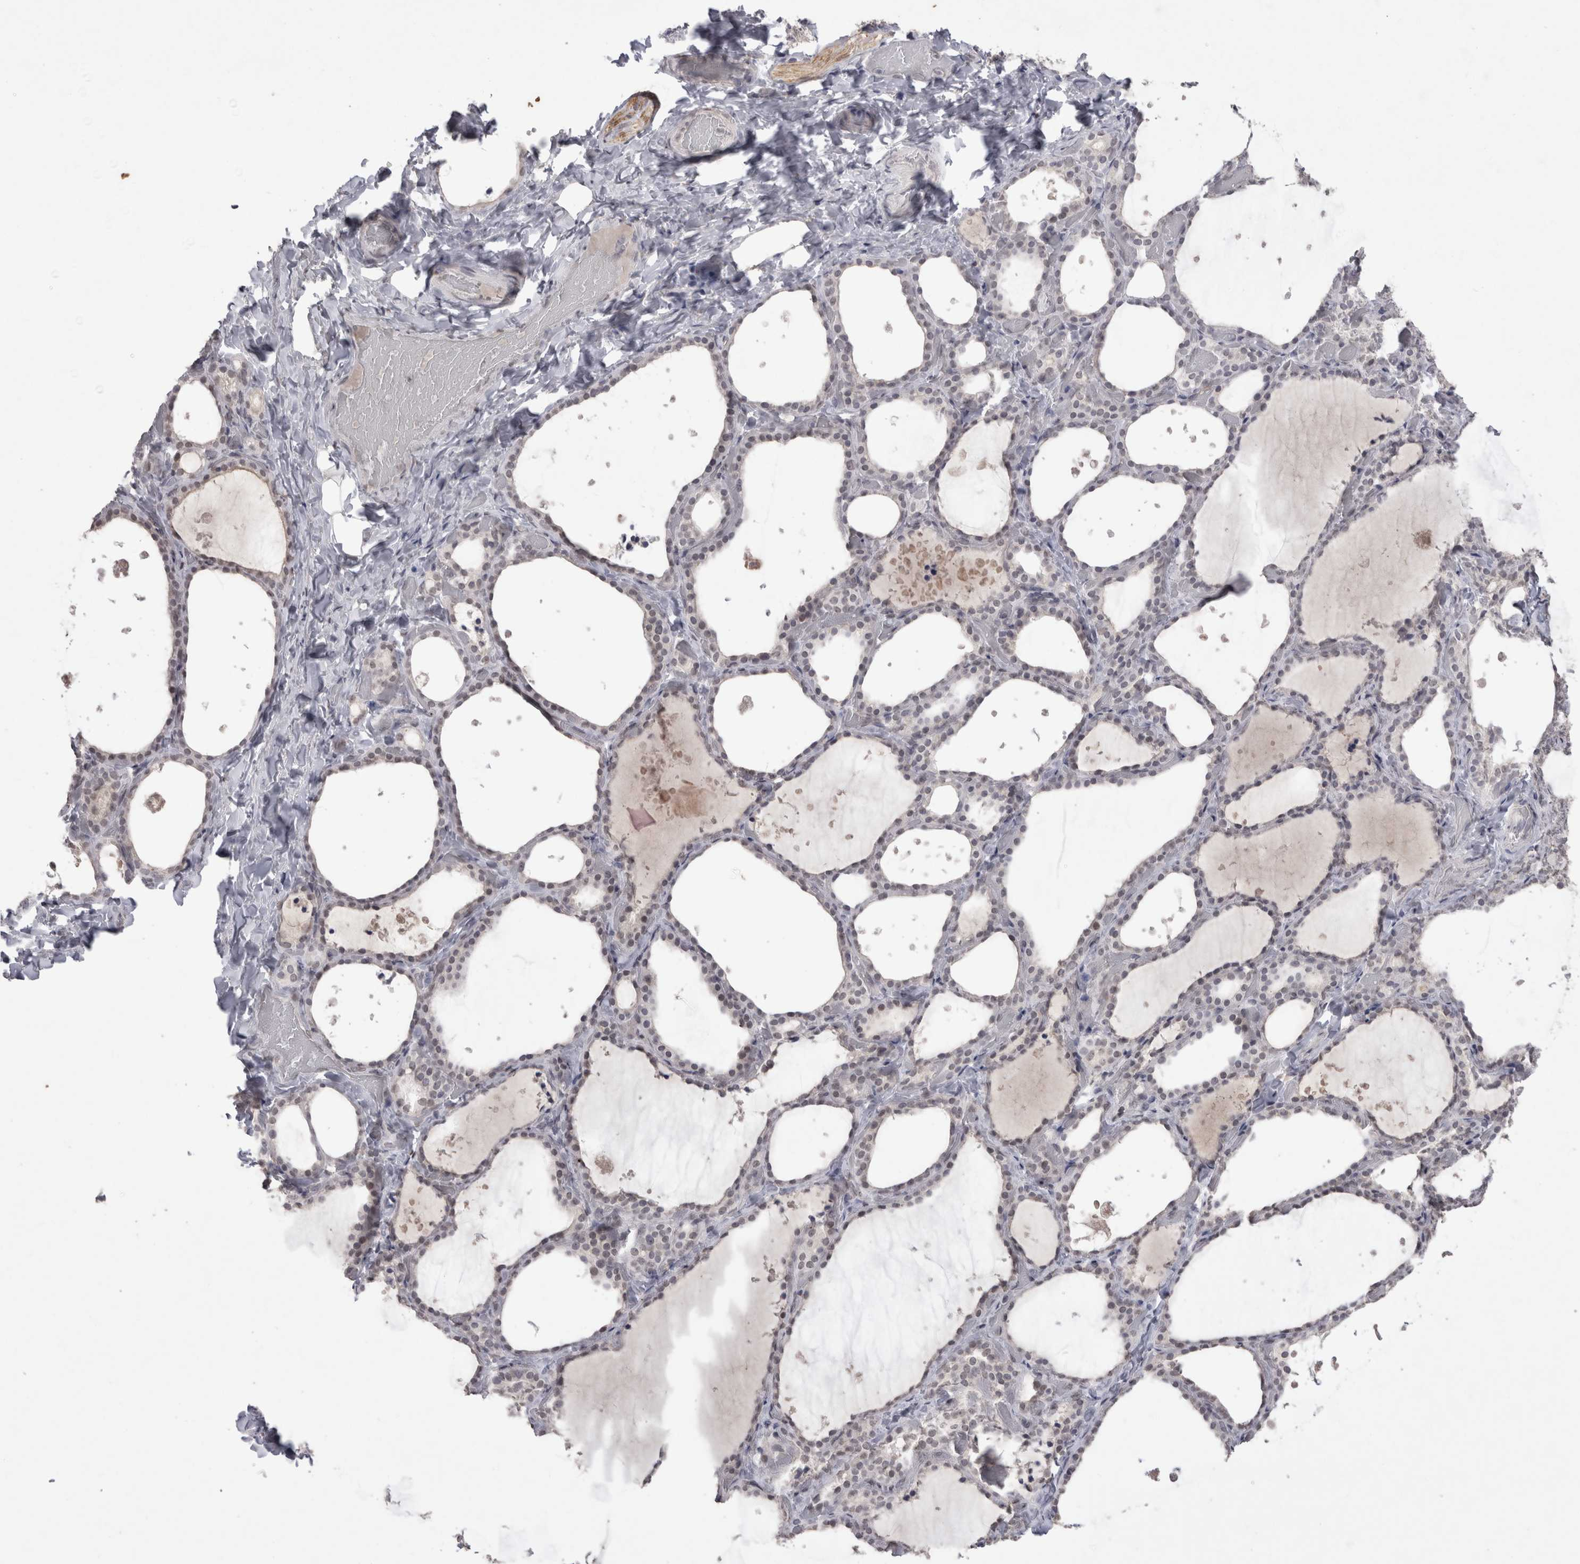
{"staining": {"intensity": "weak", "quantity": "25%-75%", "location": "nuclear"}, "tissue": "thyroid gland", "cell_type": "Glandular cells", "image_type": "normal", "snomed": [{"axis": "morphology", "description": "Normal tissue, NOS"}, {"axis": "topography", "description": "Thyroid gland"}], "caption": "This photomicrograph exhibits immunohistochemistry staining of unremarkable thyroid gland, with low weak nuclear expression in approximately 25%-75% of glandular cells.", "gene": "DDX4", "patient": {"sex": "female", "age": 44}}